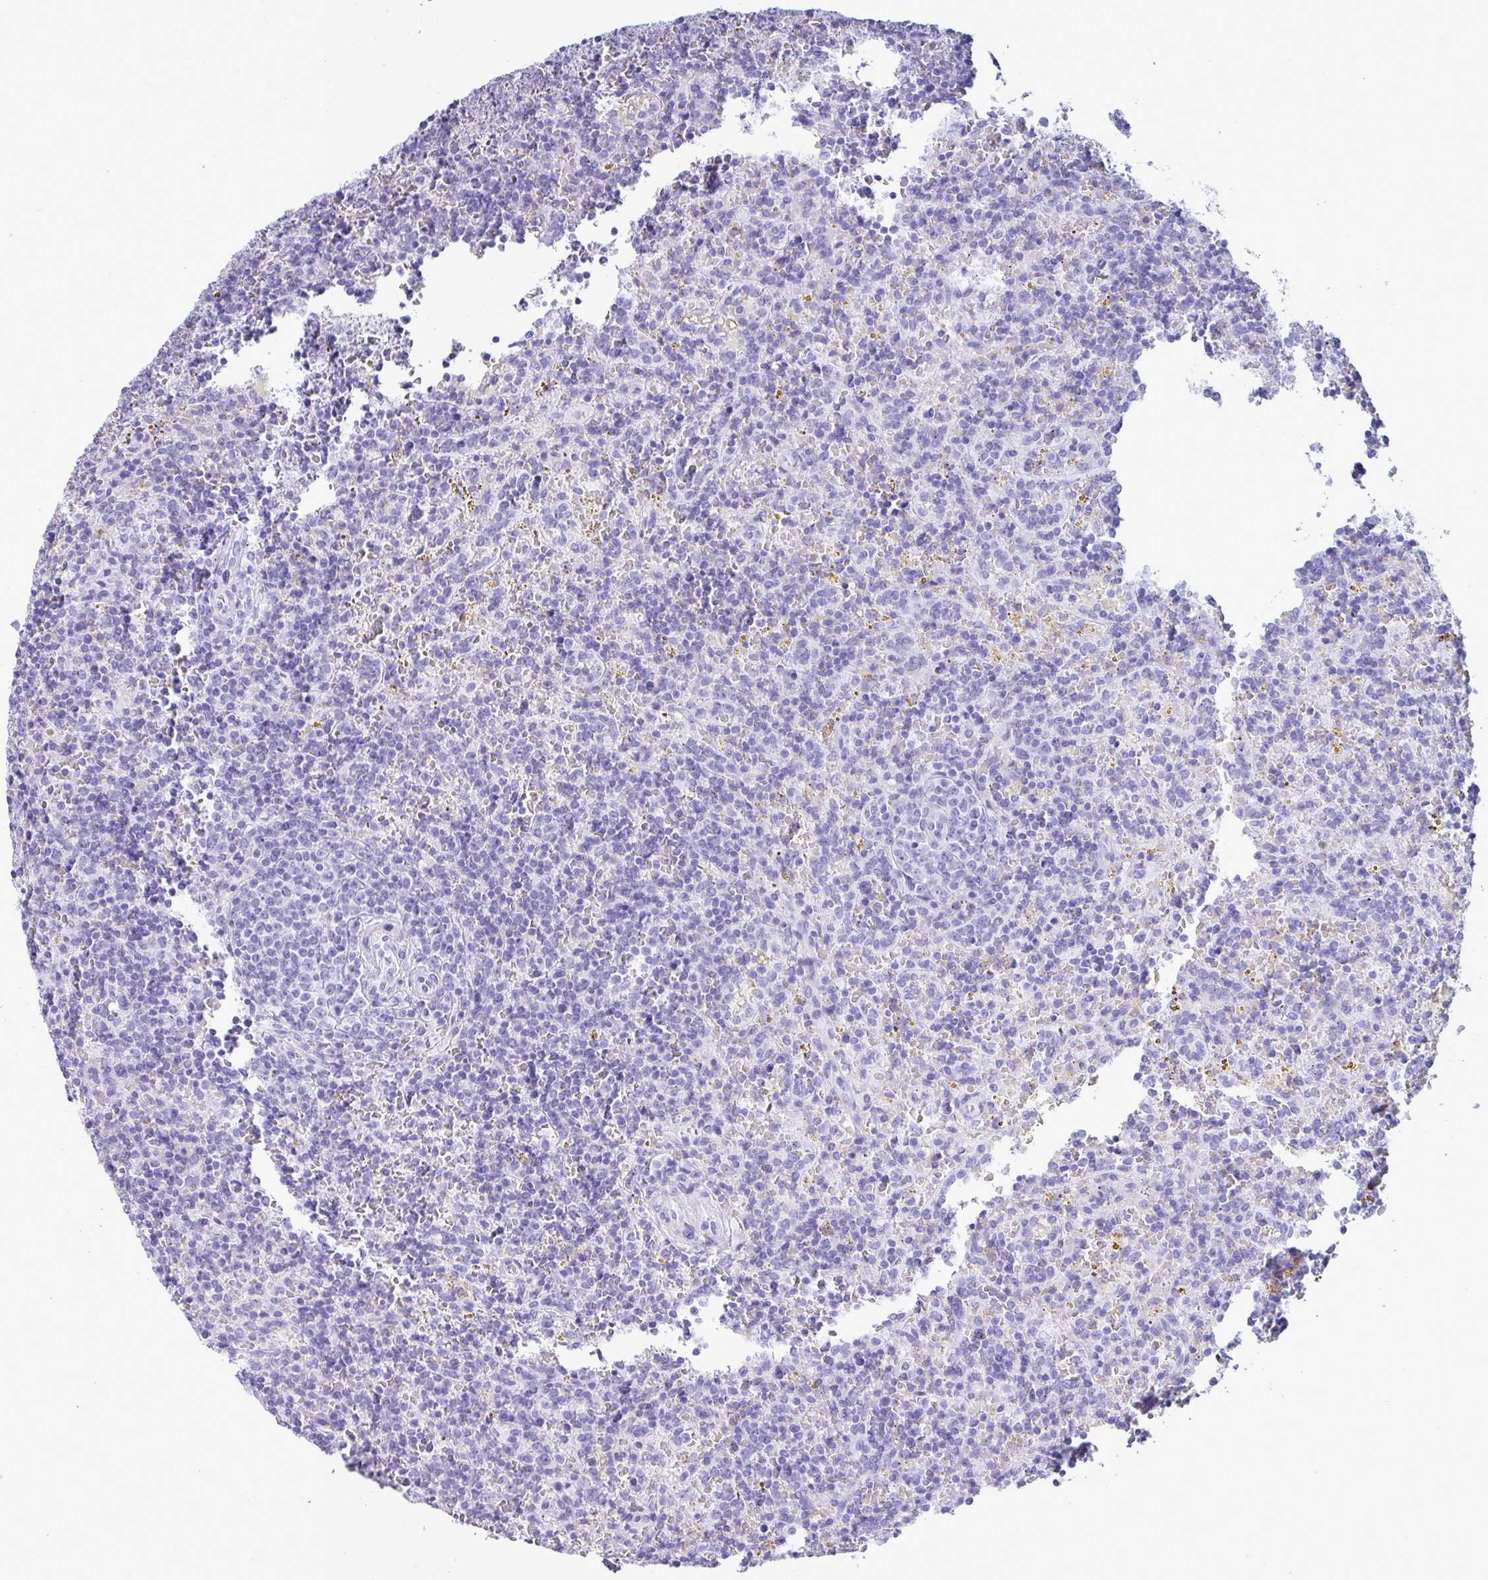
{"staining": {"intensity": "negative", "quantity": "none", "location": "none"}, "tissue": "lymphoma", "cell_type": "Tumor cells", "image_type": "cancer", "snomed": [{"axis": "morphology", "description": "Malignant lymphoma, non-Hodgkin's type, Low grade"}, {"axis": "topography", "description": "Spleen"}], "caption": "DAB (3,3'-diaminobenzidine) immunohistochemical staining of human low-grade malignant lymphoma, non-Hodgkin's type demonstrates no significant staining in tumor cells.", "gene": "ATP4B", "patient": {"sex": "male", "age": 67}}